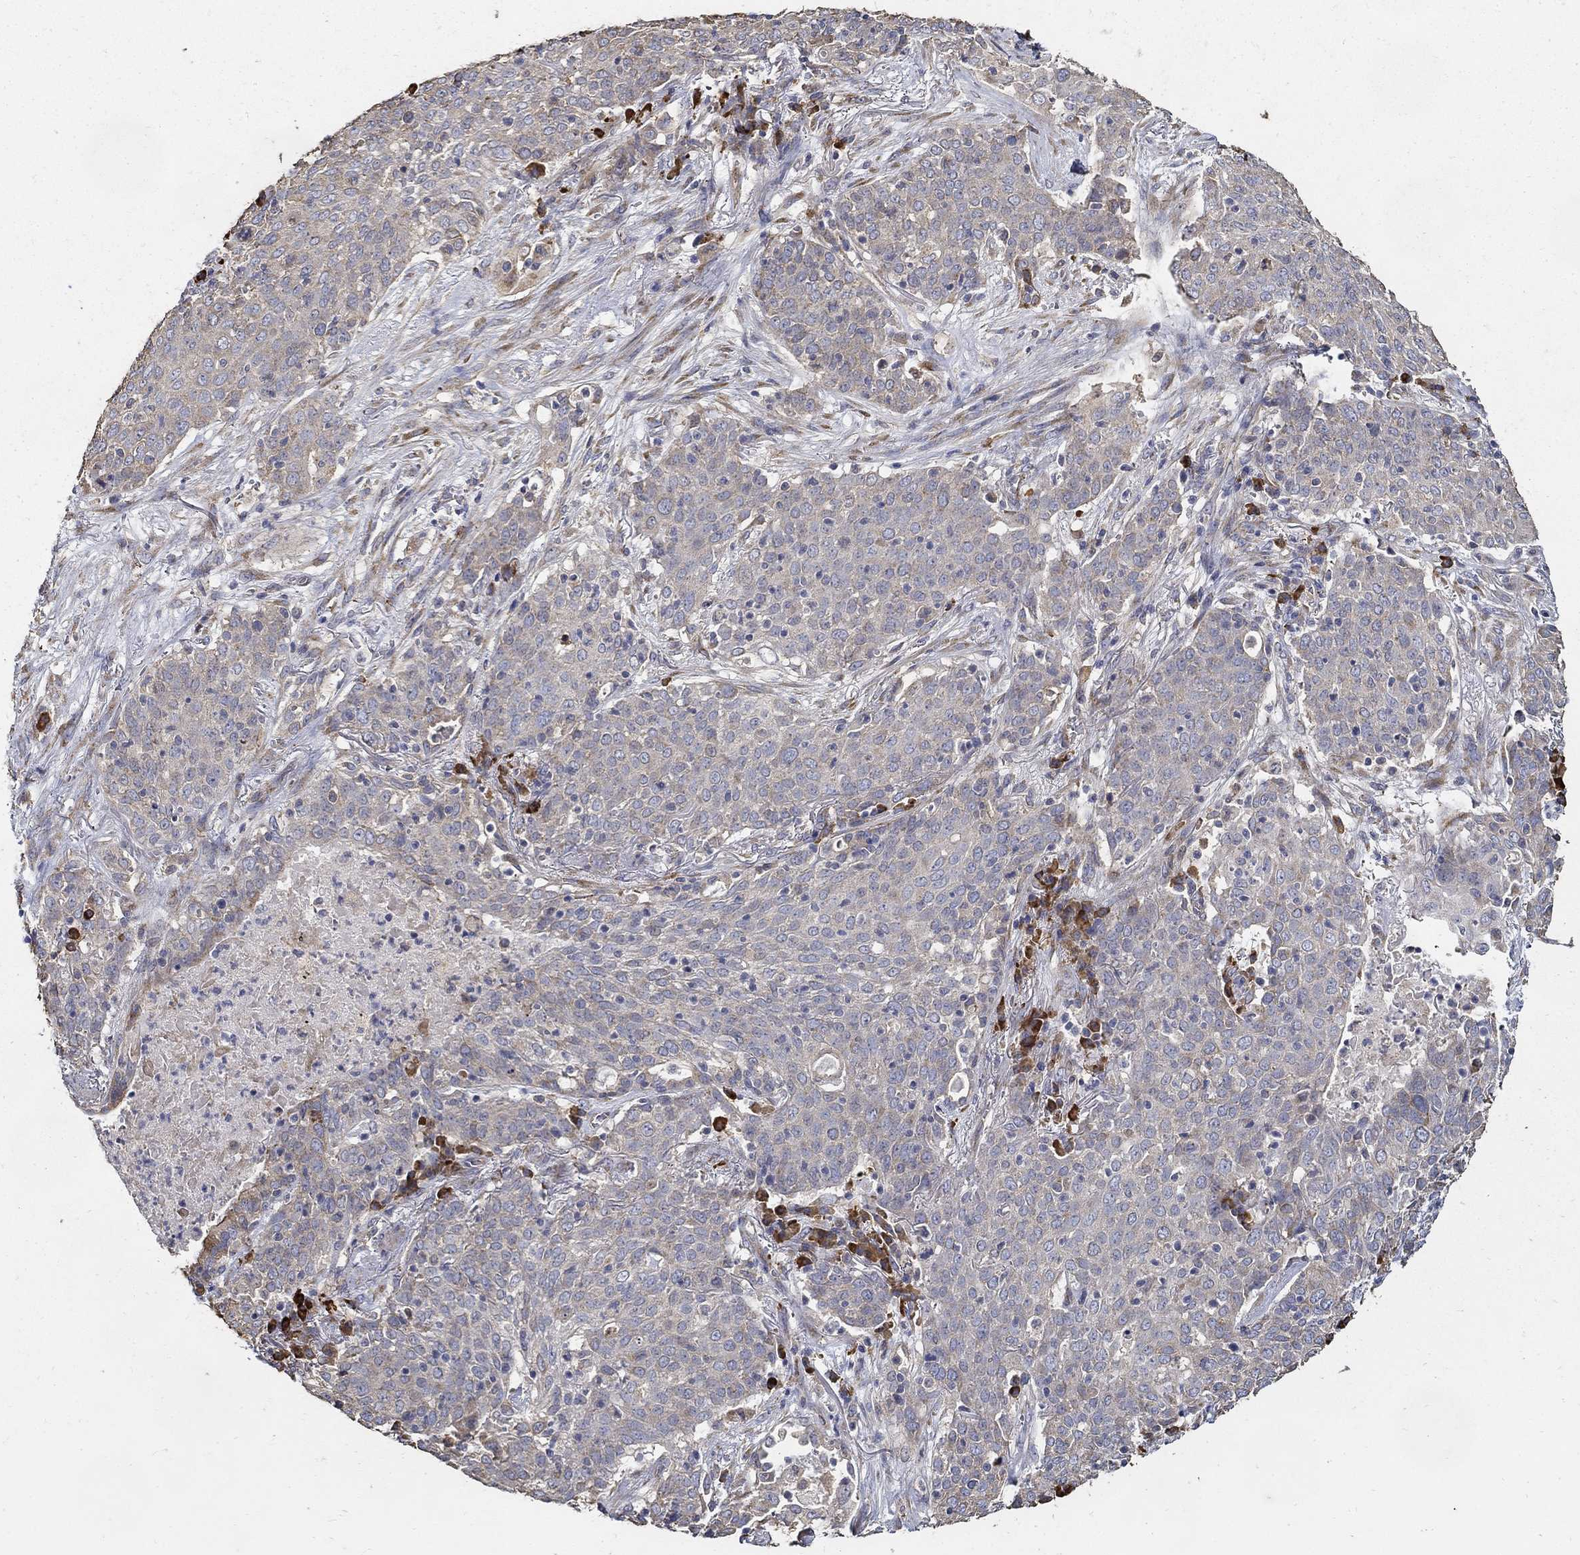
{"staining": {"intensity": "negative", "quantity": "none", "location": "none"}, "tissue": "lung cancer", "cell_type": "Tumor cells", "image_type": "cancer", "snomed": [{"axis": "morphology", "description": "Squamous cell carcinoma, NOS"}, {"axis": "topography", "description": "Lung"}], "caption": "Histopathology image shows no protein expression in tumor cells of lung squamous cell carcinoma tissue.", "gene": "EMILIN3", "patient": {"sex": "male", "age": 82}}